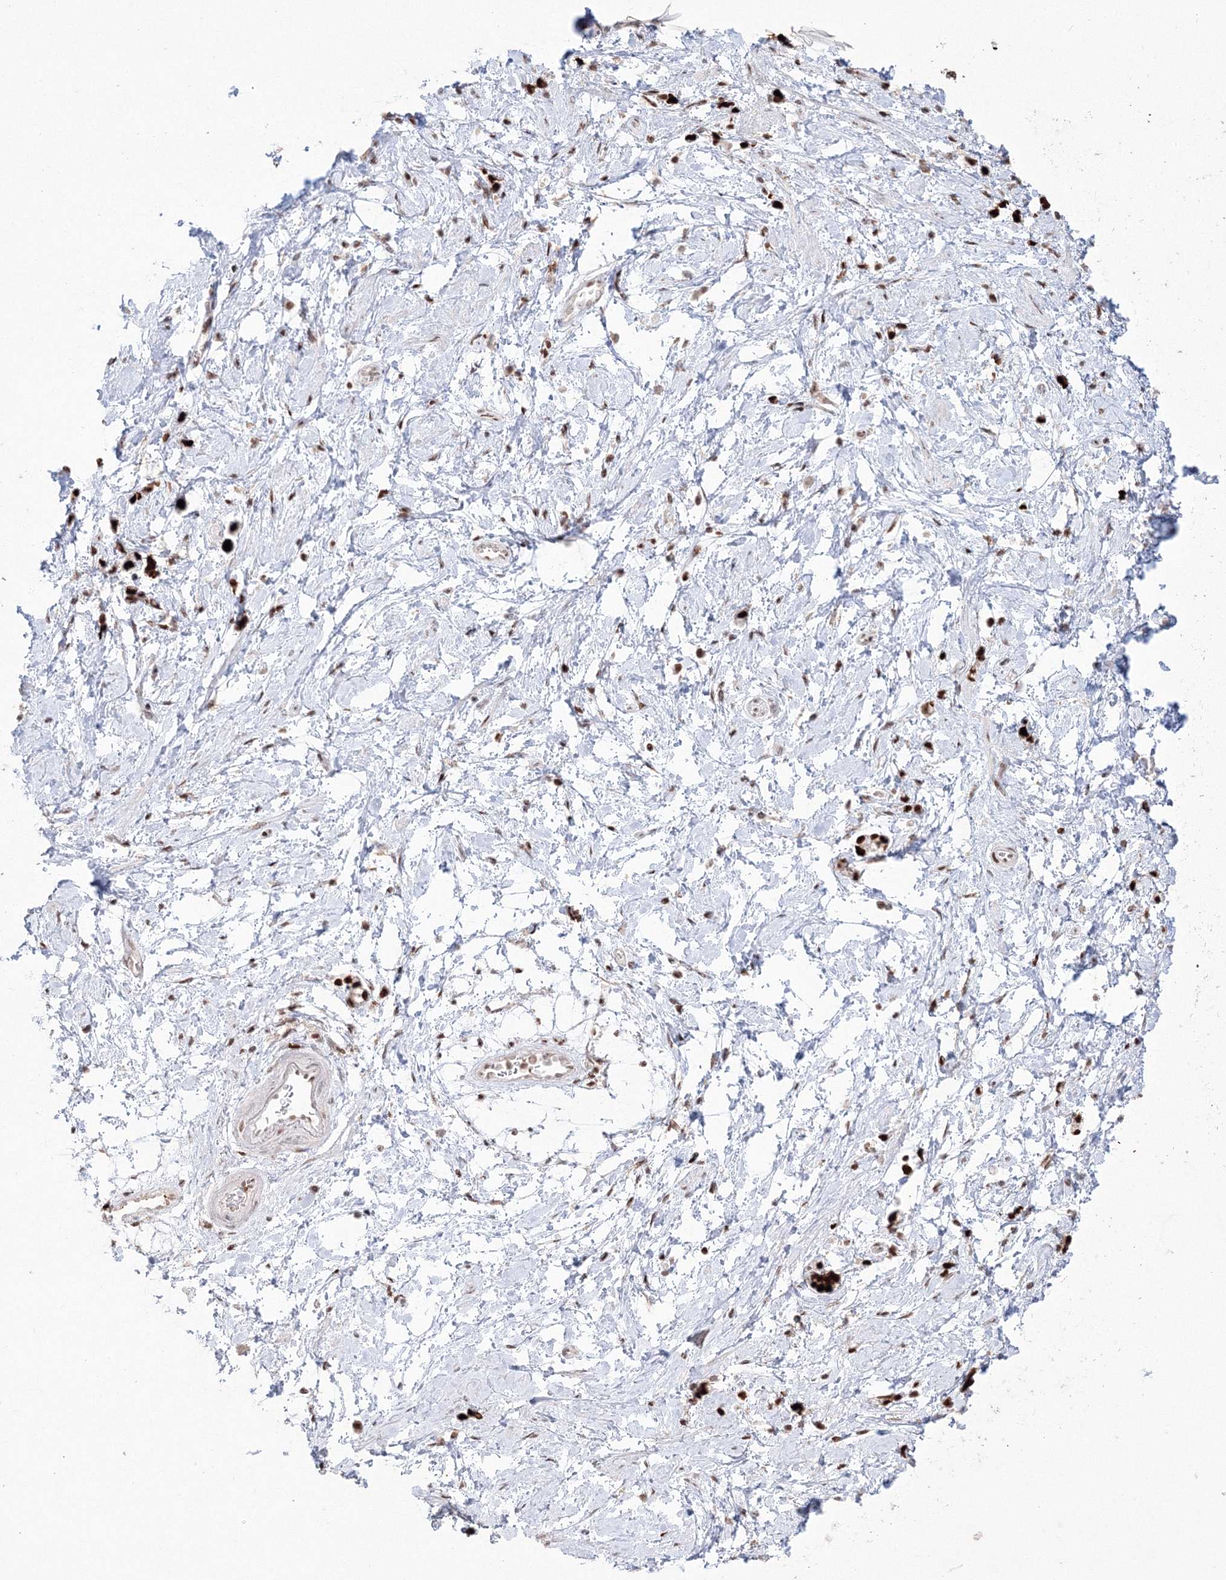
{"staining": {"intensity": "strong", "quantity": ">75%", "location": "nuclear"}, "tissue": "stomach cancer", "cell_type": "Tumor cells", "image_type": "cancer", "snomed": [{"axis": "morphology", "description": "Adenocarcinoma, NOS"}, {"axis": "topography", "description": "Stomach"}], "caption": "Stomach cancer stained with a brown dye exhibits strong nuclear positive positivity in about >75% of tumor cells.", "gene": "LIG1", "patient": {"sex": "female", "age": 60}}